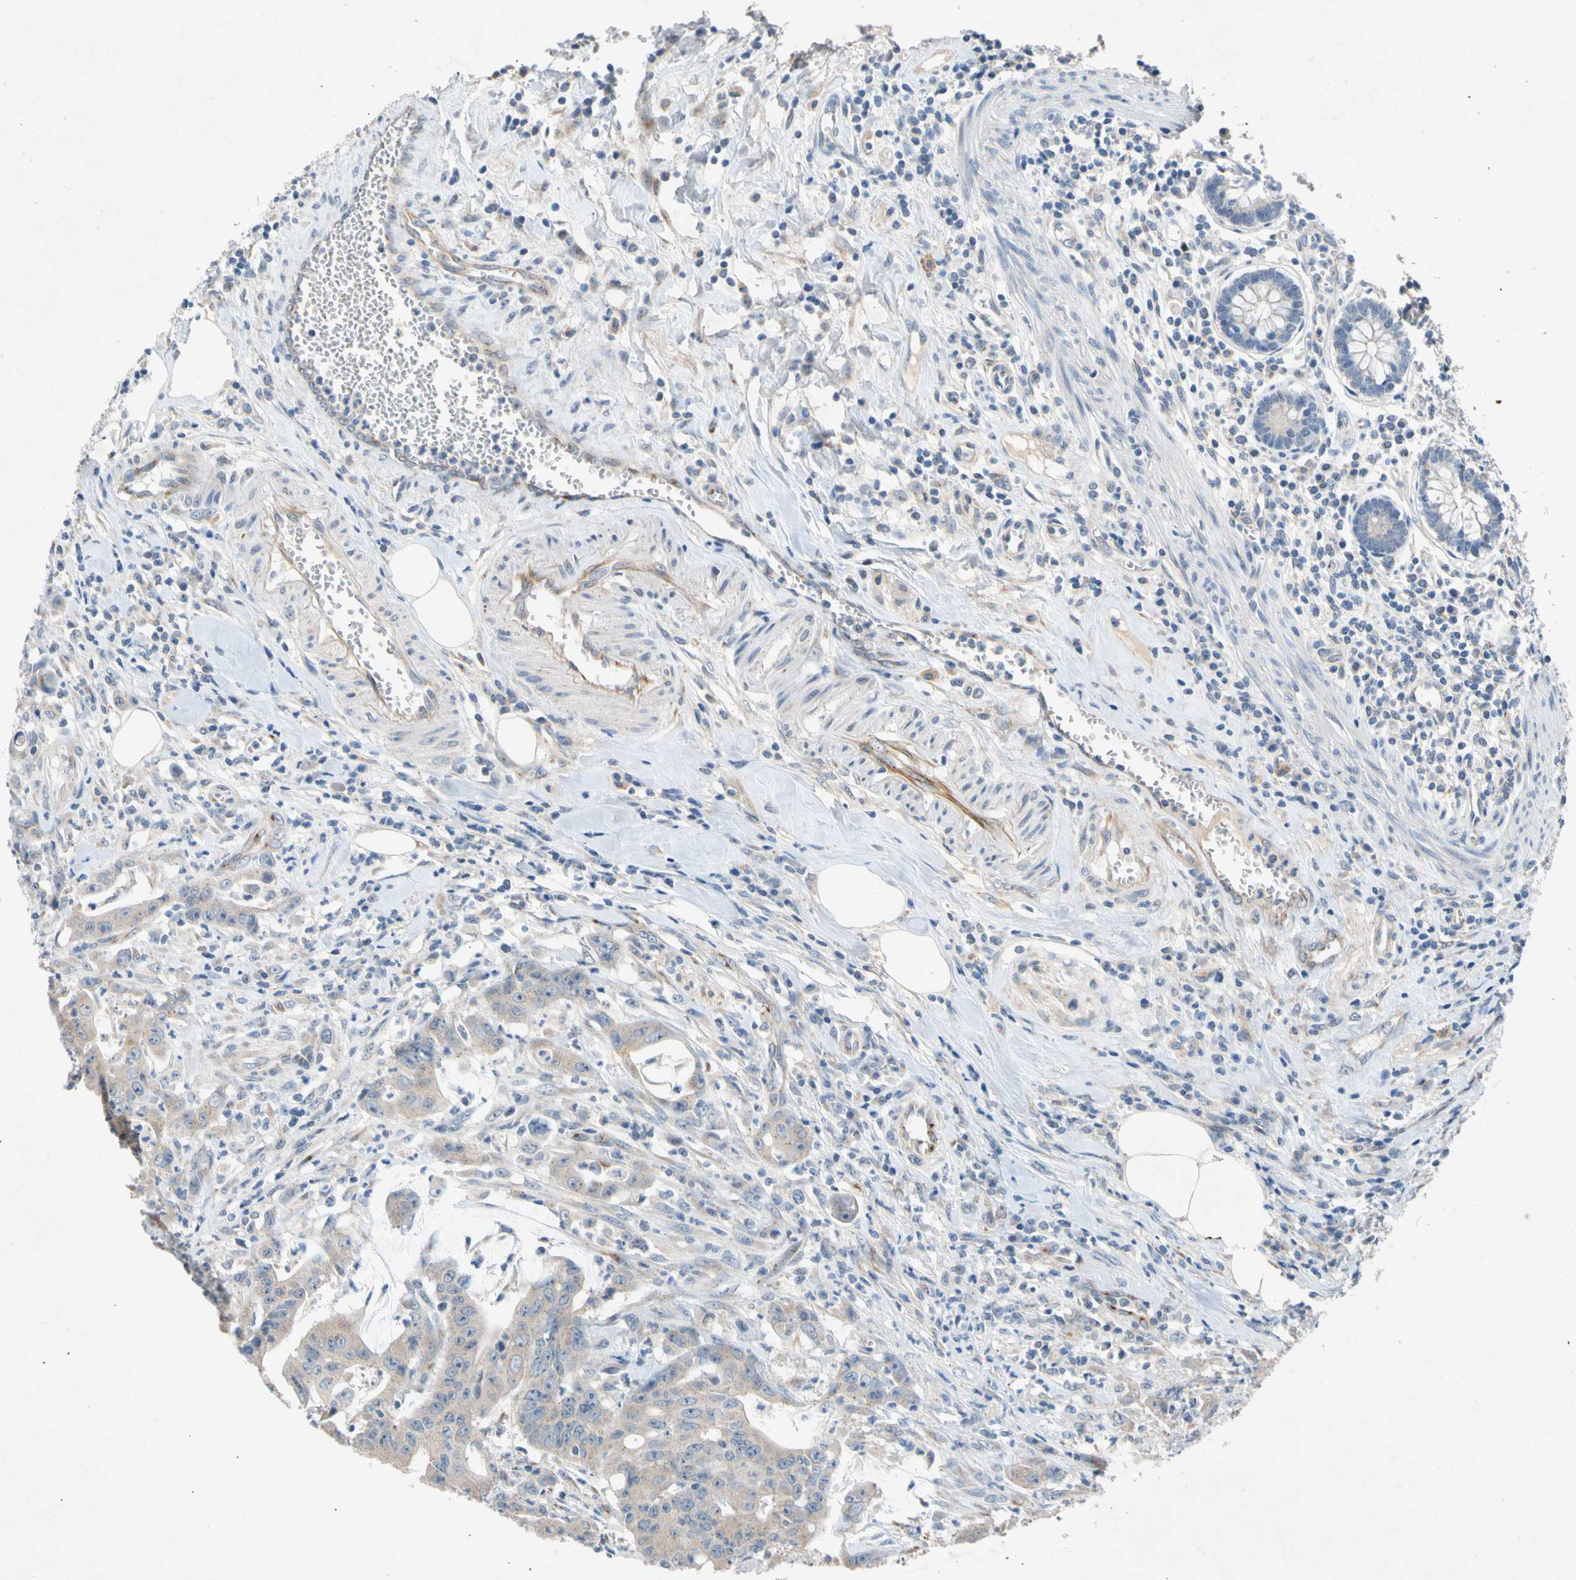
{"staining": {"intensity": "weak", "quantity": ">75%", "location": "cytoplasmic/membranous"}, "tissue": "colorectal cancer", "cell_type": "Tumor cells", "image_type": "cancer", "snomed": [{"axis": "morphology", "description": "Adenocarcinoma, NOS"}, {"axis": "topography", "description": "Colon"}], "caption": "Protein positivity by immunohistochemistry (IHC) reveals weak cytoplasmic/membranous expression in approximately >75% of tumor cells in colorectal adenocarcinoma. (brown staining indicates protein expression, while blue staining denotes nuclei).", "gene": "GASK1B", "patient": {"sex": "male", "age": 45}}